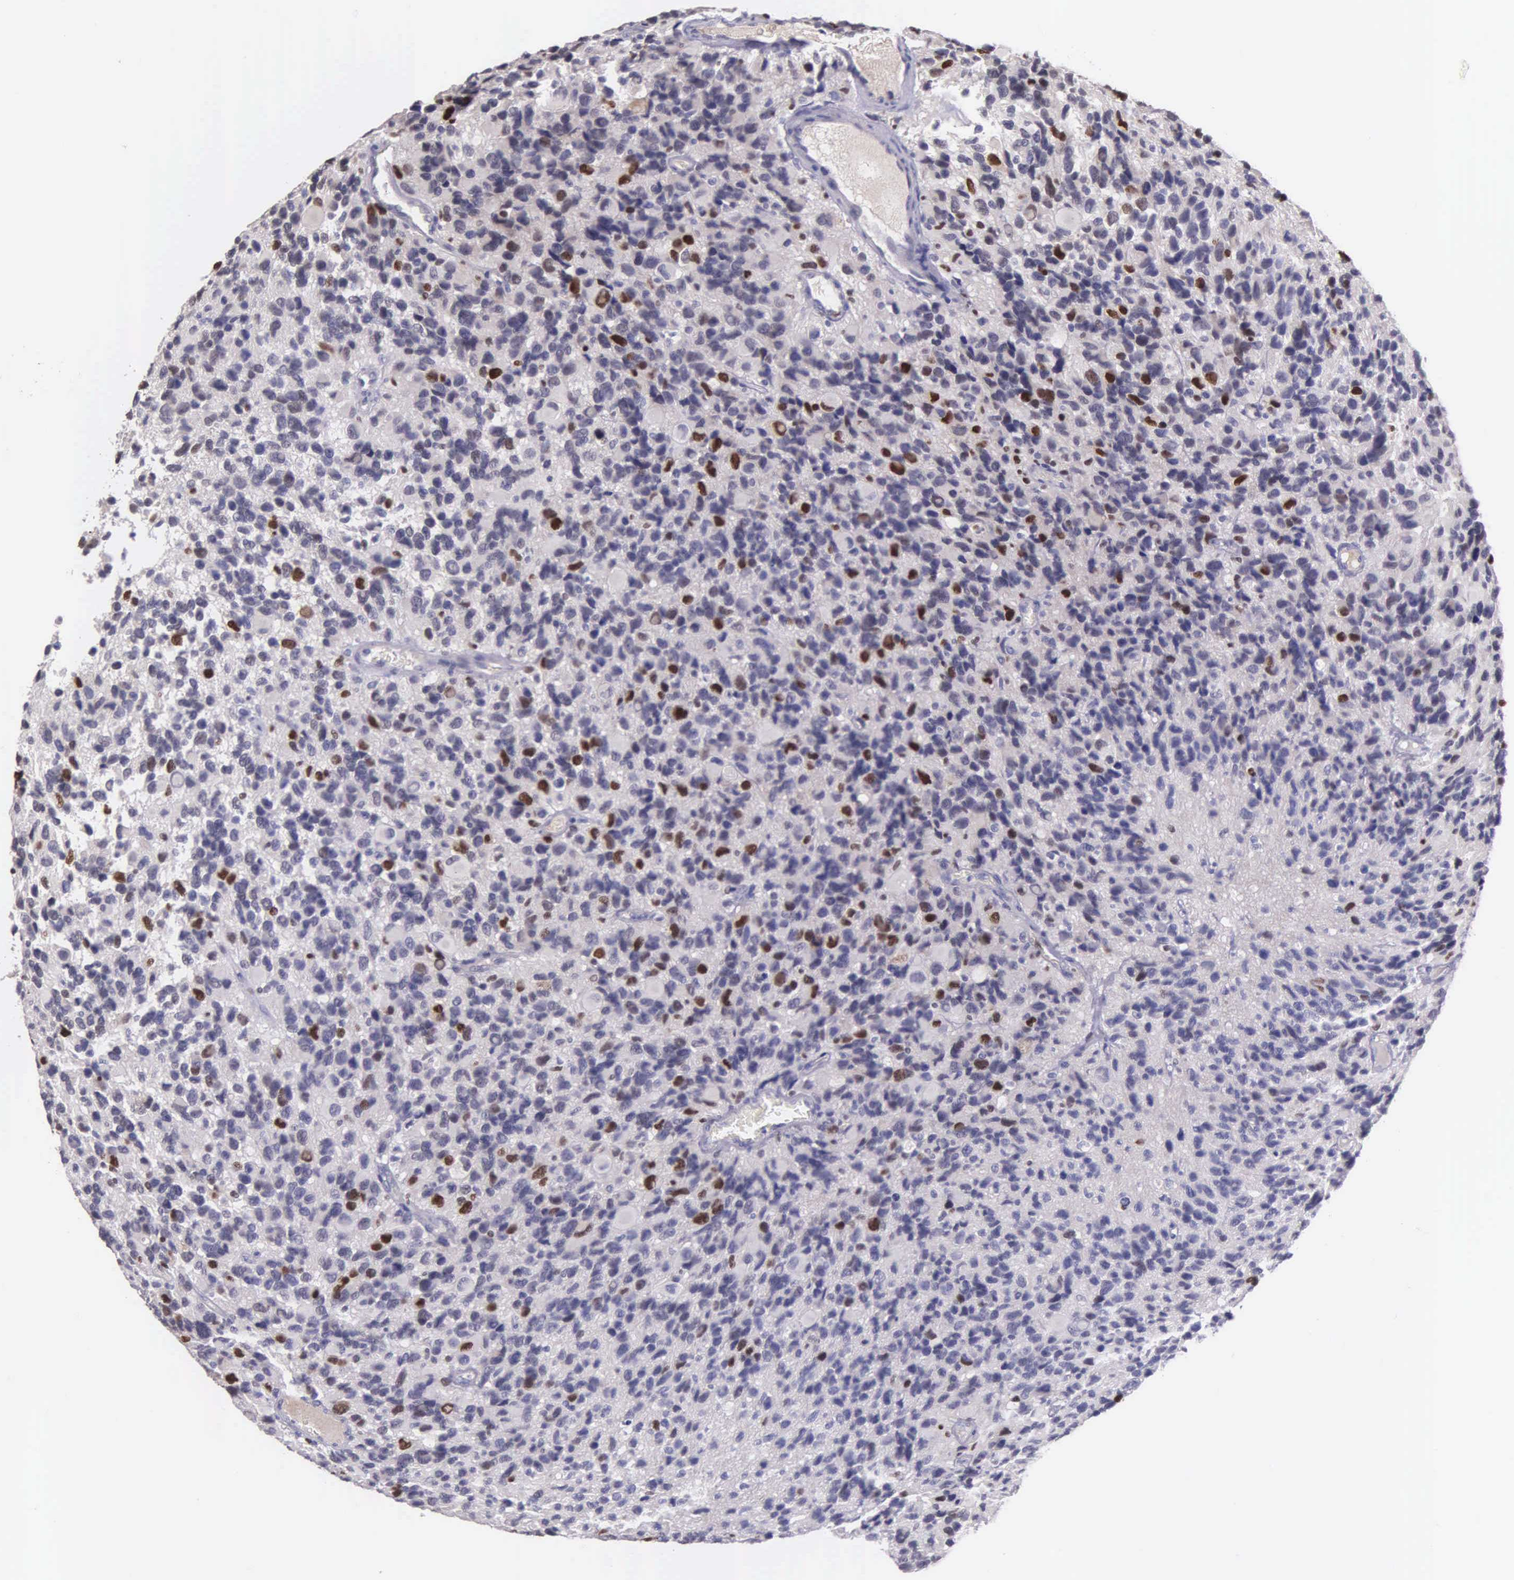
{"staining": {"intensity": "moderate", "quantity": "<25%", "location": "nuclear"}, "tissue": "glioma", "cell_type": "Tumor cells", "image_type": "cancer", "snomed": [{"axis": "morphology", "description": "Glioma, malignant, High grade"}, {"axis": "topography", "description": "Brain"}], "caption": "High-grade glioma (malignant) stained for a protein exhibits moderate nuclear positivity in tumor cells.", "gene": "MCM5", "patient": {"sex": "male", "age": 77}}